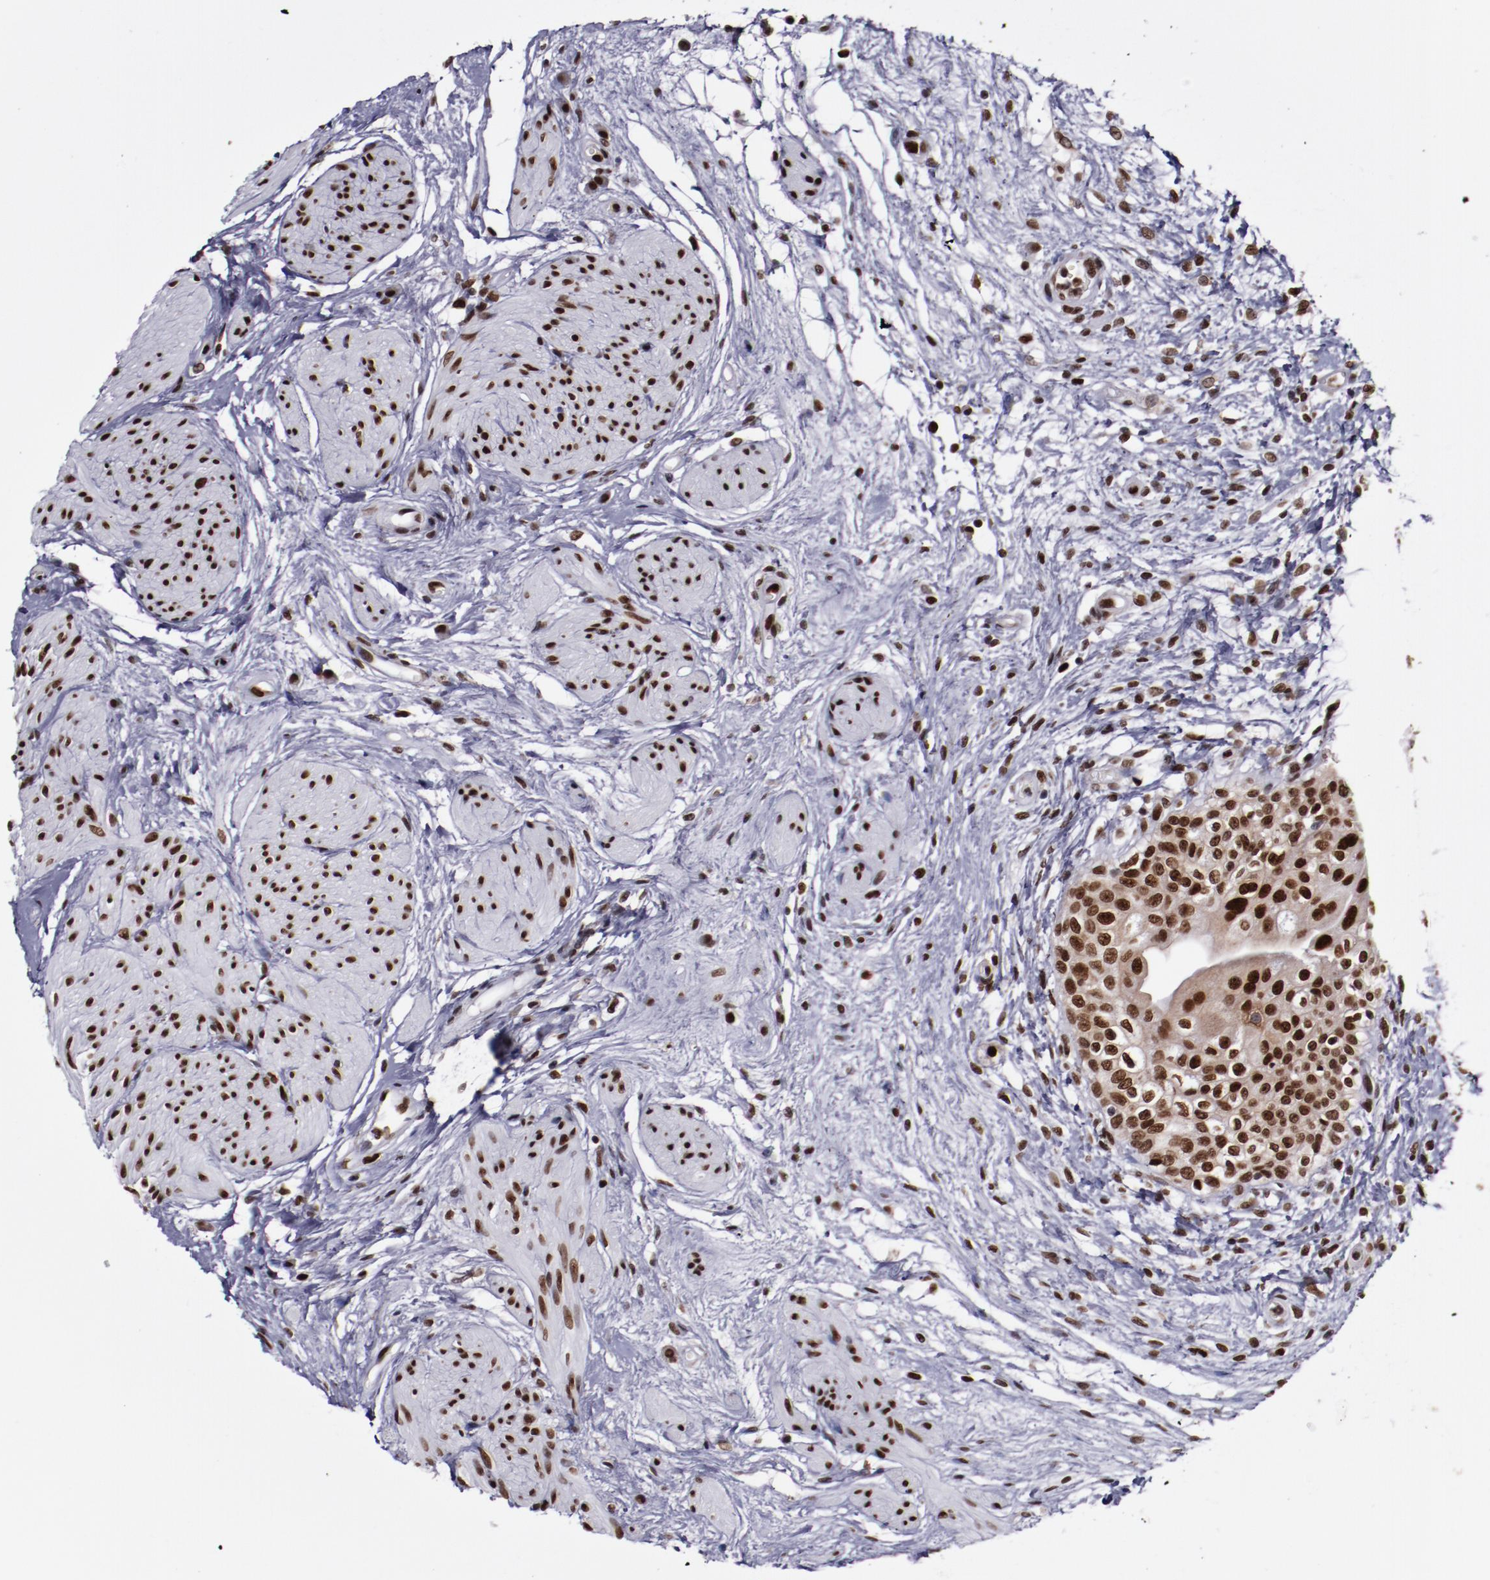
{"staining": {"intensity": "moderate", "quantity": ">75%", "location": "cytoplasmic/membranous,nuclear"}, "tissue": "urinary bladder", "cell_type": "Urothelial cells", "image_type": "normal", "snomed": [{"axis": "morphology", "description": "Normal tissue, NOS"}, {"axis": "topography", "description": "Urinary bladder"}], "caption": "Immunohistochemistry micrograph of normal urinary bladder stained for a protein (brown), which exhibits medium levels of moderate cytoplasmic/membranous,nuclear staining in approximately >75% of urothelial cells.", "gene": "APEX1", "patient": {"sex": "female", "age": 55}}